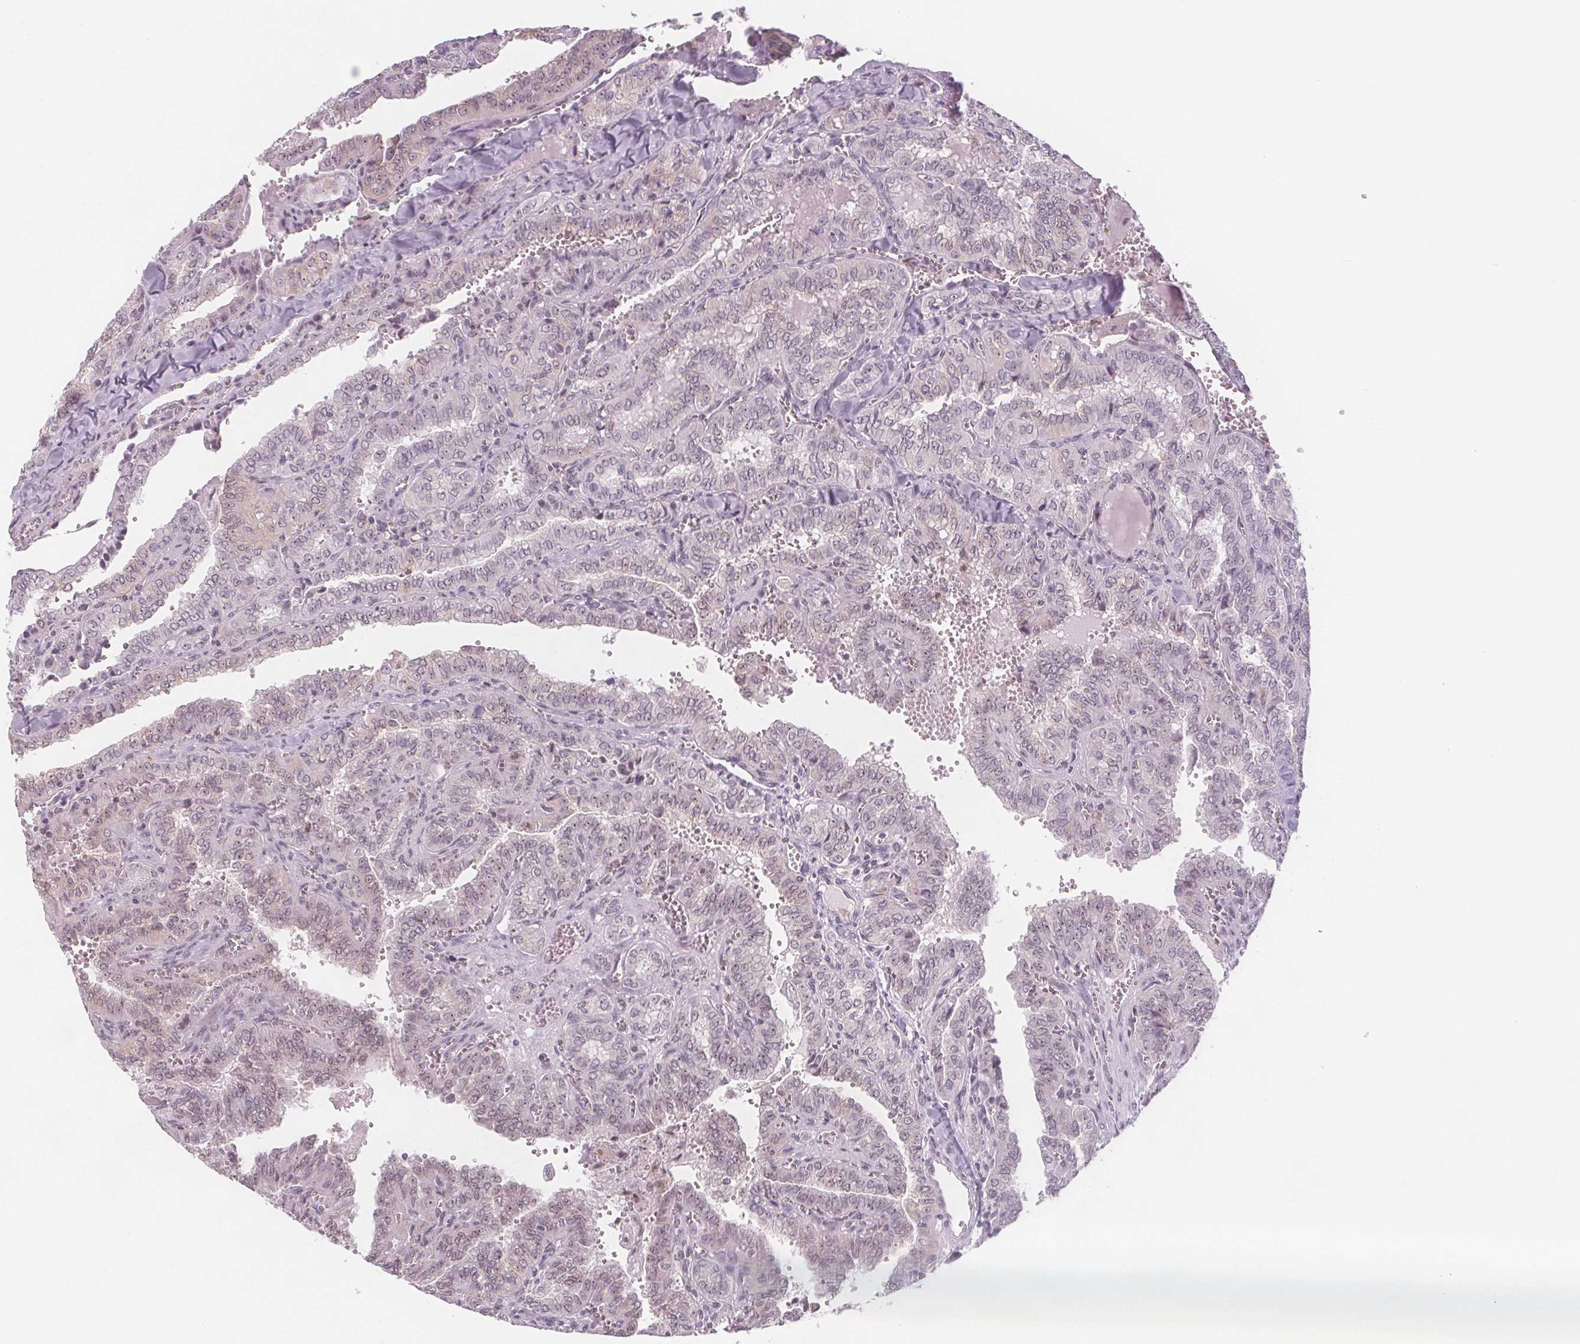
{"staining": {"intensity": "weak", "quantity": "25%-75%", "location": "nuclear"}, "tissue": "thyroid cancer", "cell_type": "Tumor cells", "image_type": "cancer", "snomed": [{"axis": "morphology", "description": "Papillary adenocarcinoma, NOS"}, {"axis": "topography", "description": "Thyroid gland"}], "caption": "This is an image of immunohistochemistry (IHC) staining of thyroid cancer, which shows weak expression in the nuclear of tumor cells.", "gene": "NOLC1", "patient": {"sex": "female", "age": 41}}